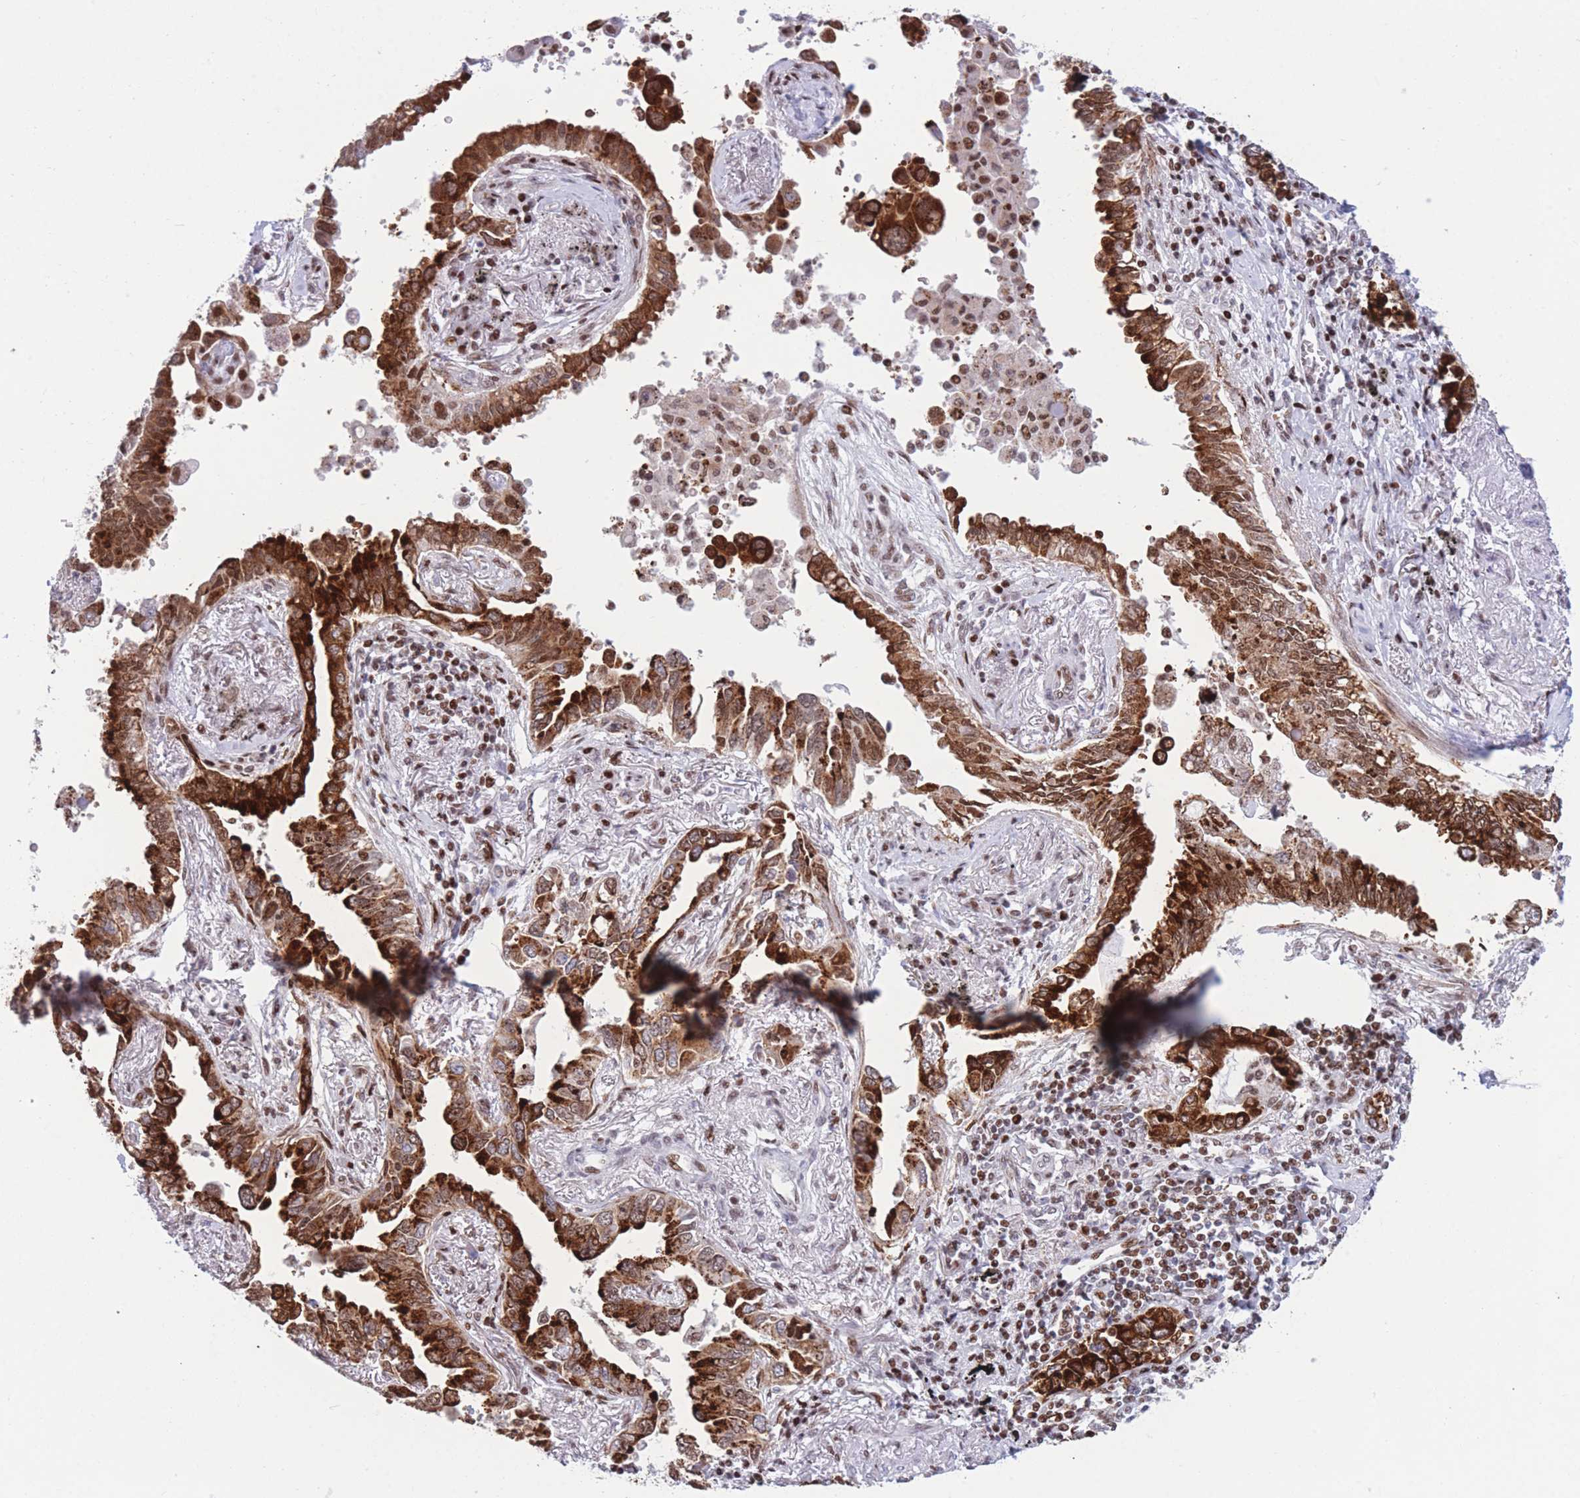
{"staining": {"intensity": "strong", "quantity": ">75%", "location": "cytoplasmic/membranous"}, "tissue": "lung cancer", "cell_type": "Tumor cells", "image_type": "cancer", "snomed": [{"axis": "morphology", "description": "Adenocarcinoma, NOS"}, {"axis": "topography", "description": "Lung"}], "caption": "Immunohistochemistry (IHC) micrograph of human lung adenocarcinoma stained for a protein (brown), which reveals high levels of strong cytoplasmic/membranous positivity in about >75% of tumor cells.", "gene": "DNAJC3", "patient": {"sex": "male", "age": 67}}